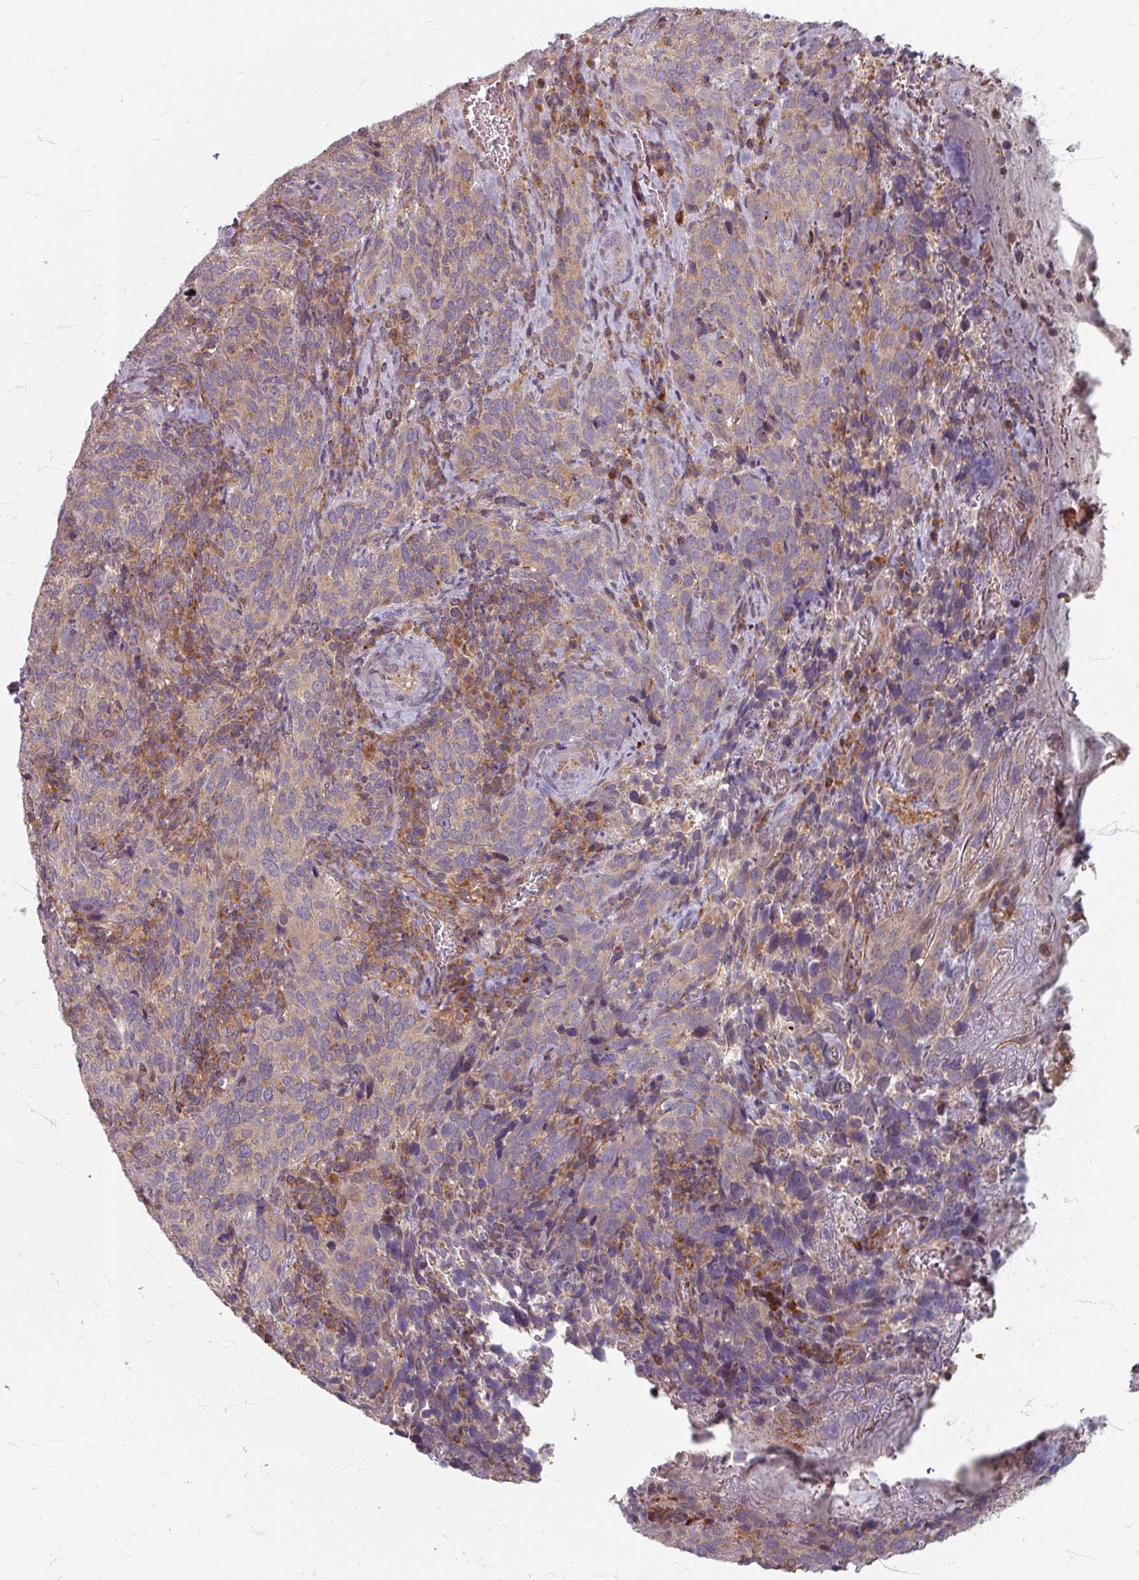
{"staining": {"intensity": "weak", "quantity": "25%-75%", "location": "cytoplasmic/membranous"}, "tissue": "cervical cancer", "cell_type": "Tumor cells", "image_type": "cancer", "snomed": [{"axis": "morphology", "description": "Squamous cell carcinoma, NOS"}, {"axis": "topography", "description": "Cervix"}], "caption": "The photomicrograph displays a brown stain indicating the presence of a protein in the cytoplasmic/membranous of tumor cells in squamous cell carcinoma (cervical).", "gene": "STAM", "patient": {"sex": "female", "age": 51}}